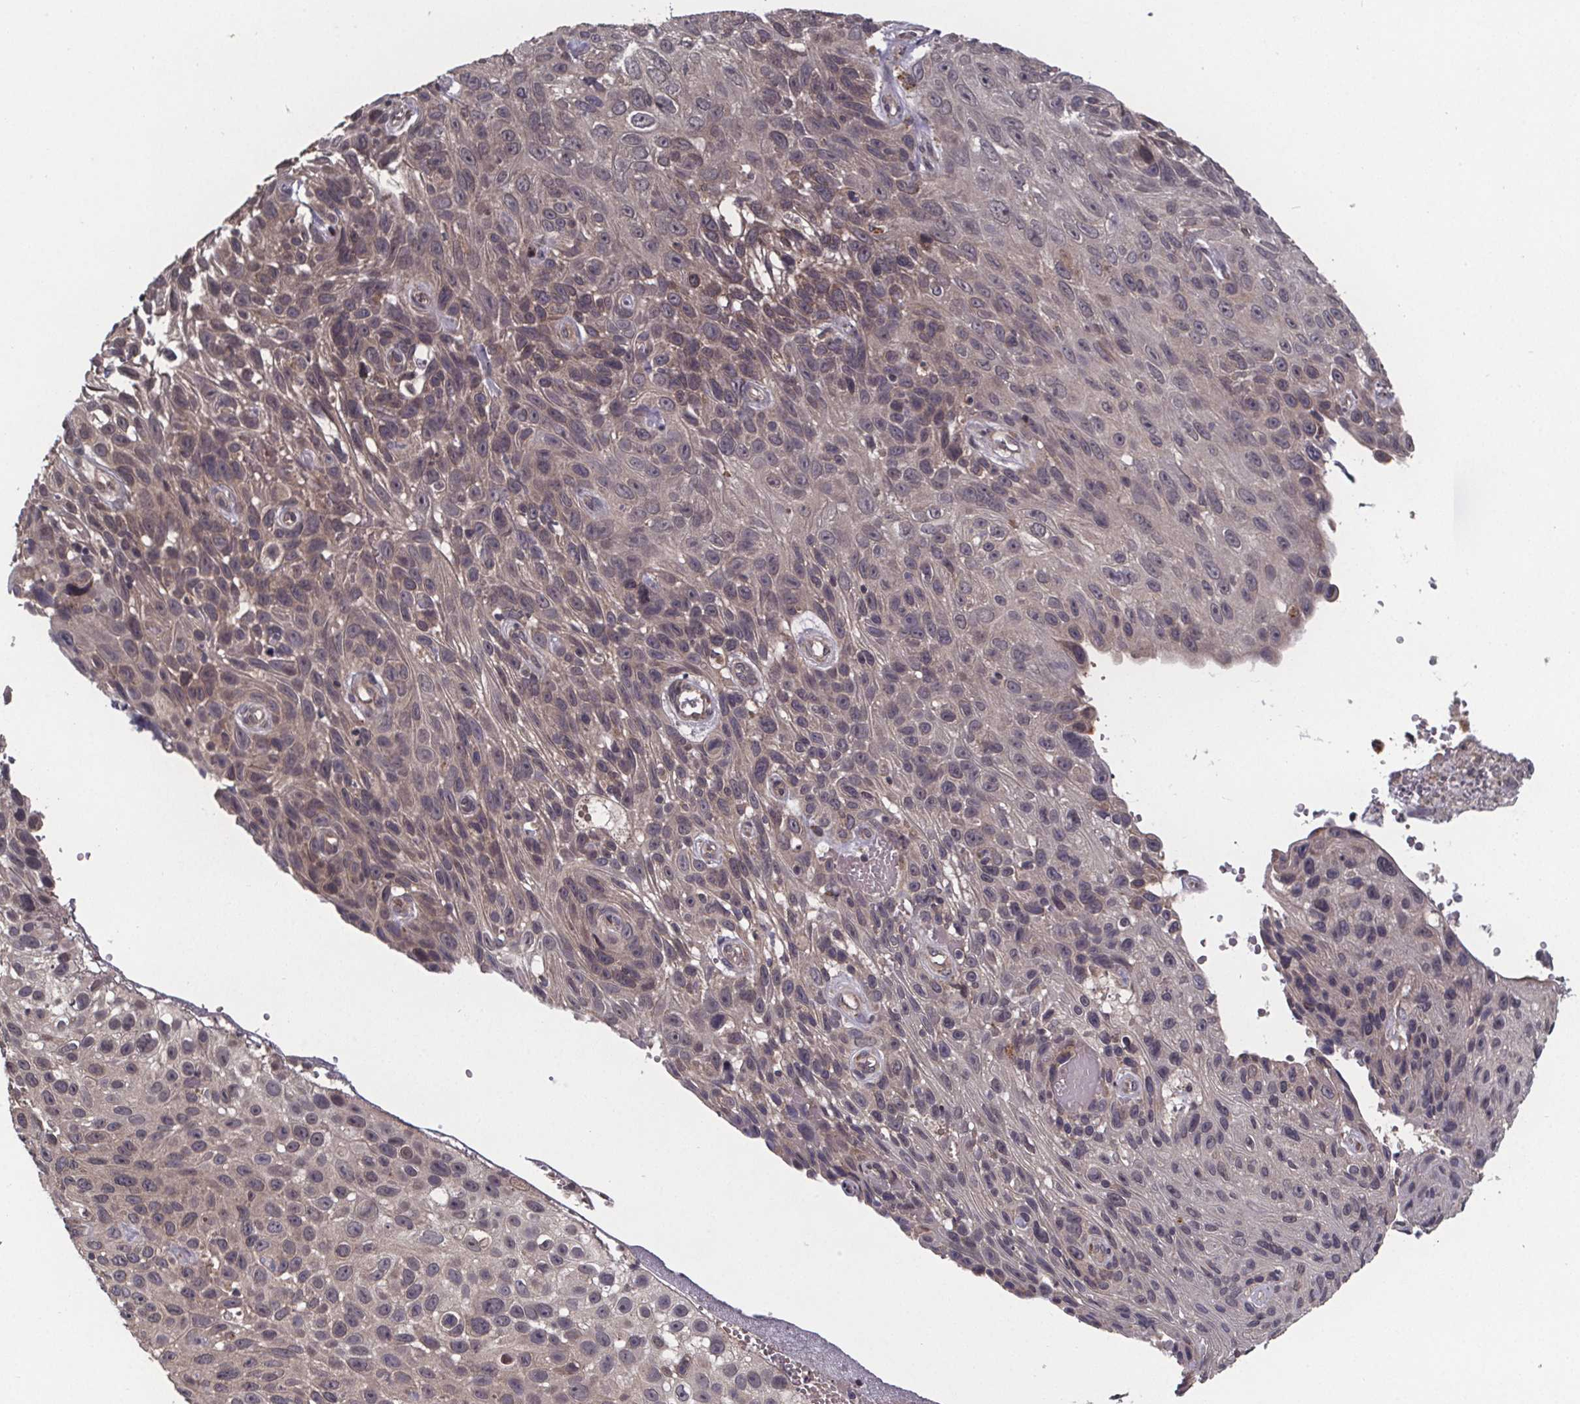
{"staining": {"intensity": "weak", "quantity": ">75%", "location": "cytoplasmic/membranous"}, "tissue": "skin cancer", "cell_type": "Tumor cells", "image_type": "cancer", "snomed": [{"axis": "morphology", "description": "Squamous cell carcinoma, NOS"}, {"axis": "topography", "description": "Skin"}], "caption": "Skin cancer tissue exhibits weak cytoplasmic/membranous expression in about >75% of tumor cells", "gene": "SAT1", "patient": {"sex": "male", "age": 82}}